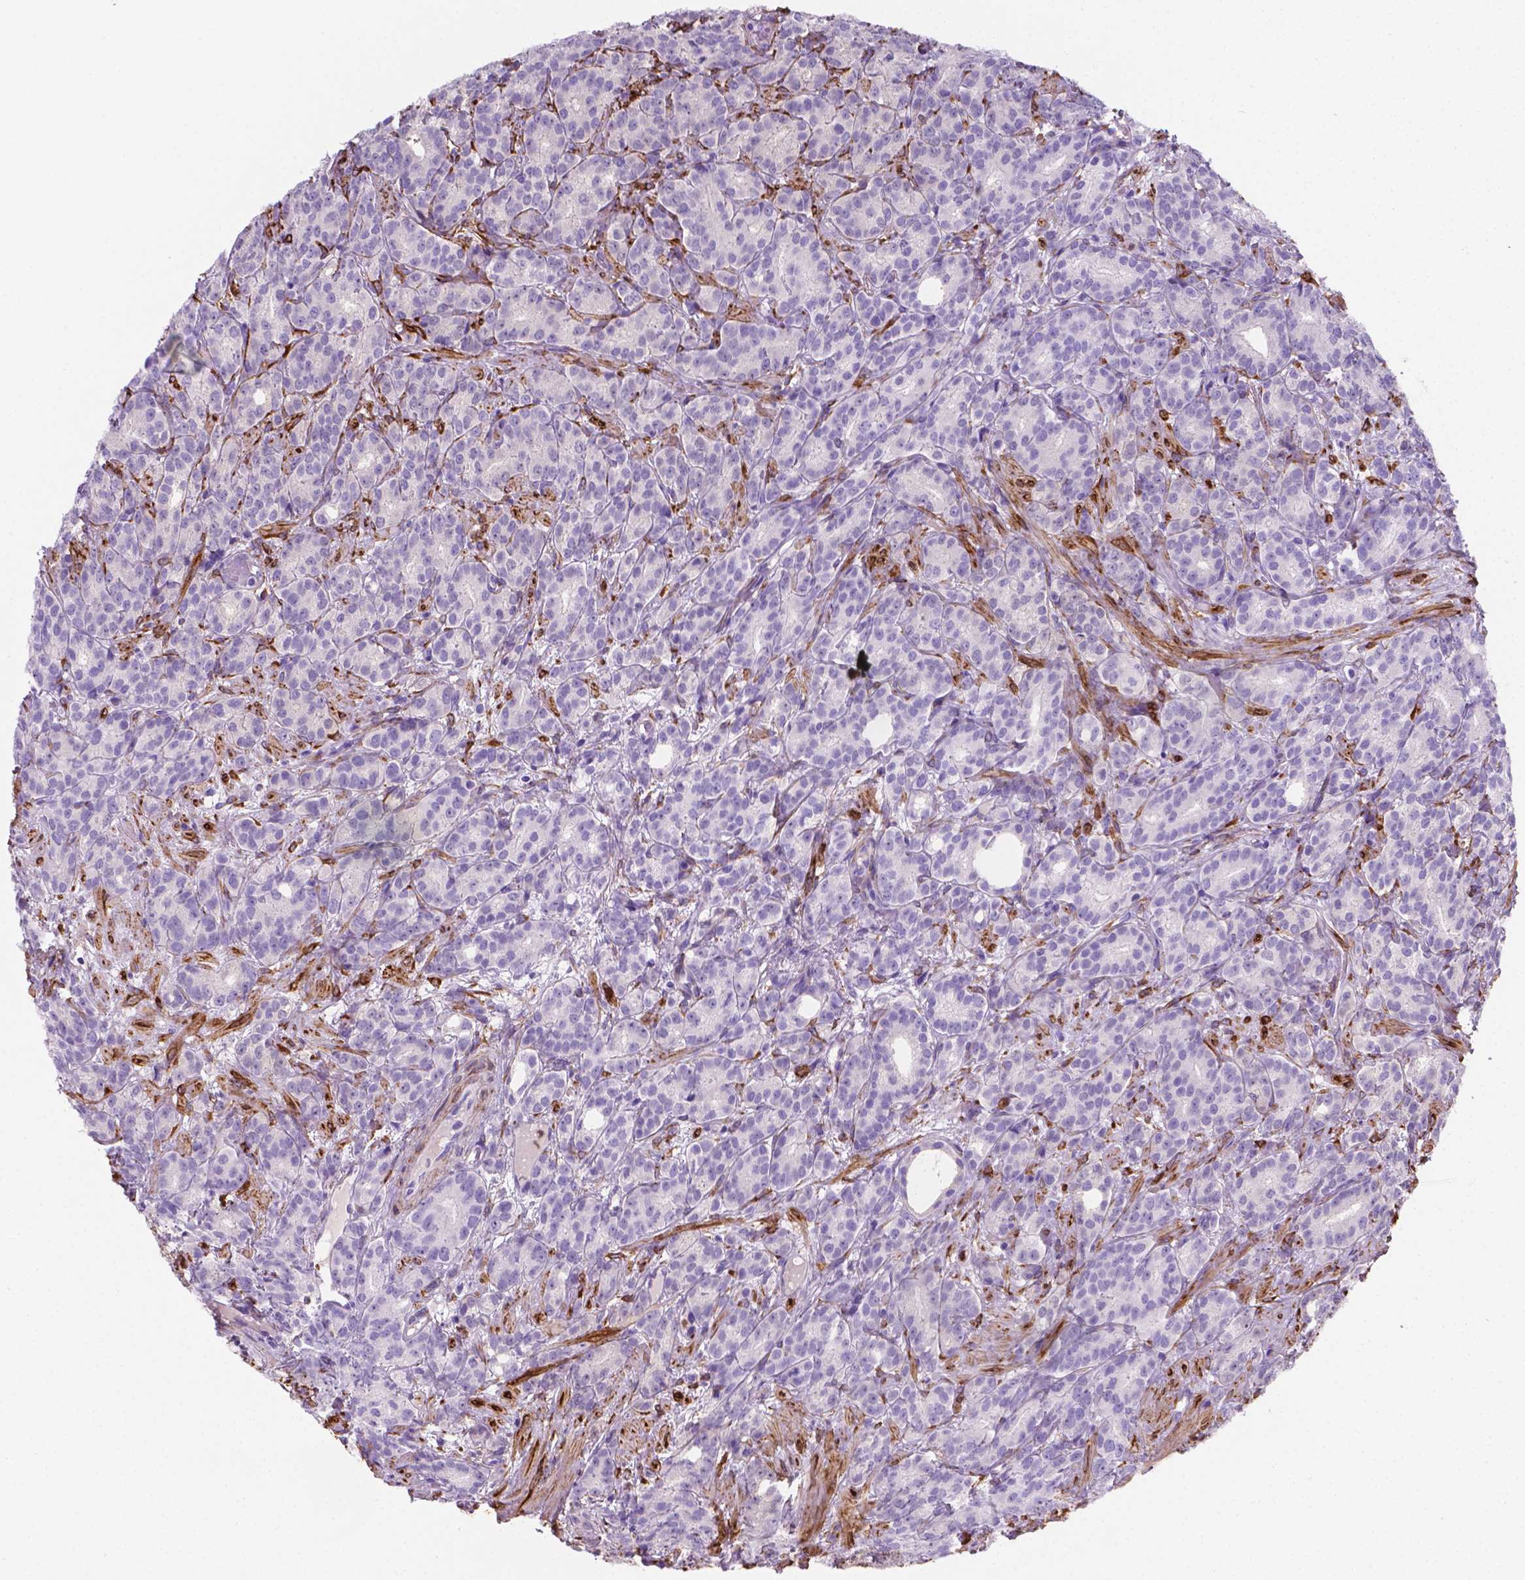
{"staining": {"intensity": "negative", "quantity": "none", "location": "none"}, "tissue": "prostate cancer", "cell_type": "Tumor cells", "image_type": "cancer", "snomed": [{"axis": "morphology", "description": "Adenocarcinoma, High grade"}, {"axis": "topography", "description": "Prostate"}], "caption": "There is no significant staining in tumor cells of prostate high-grade adenocarcinoma.", "gene": "MACF1", "patient": {"sex": "male", "age": 90}}